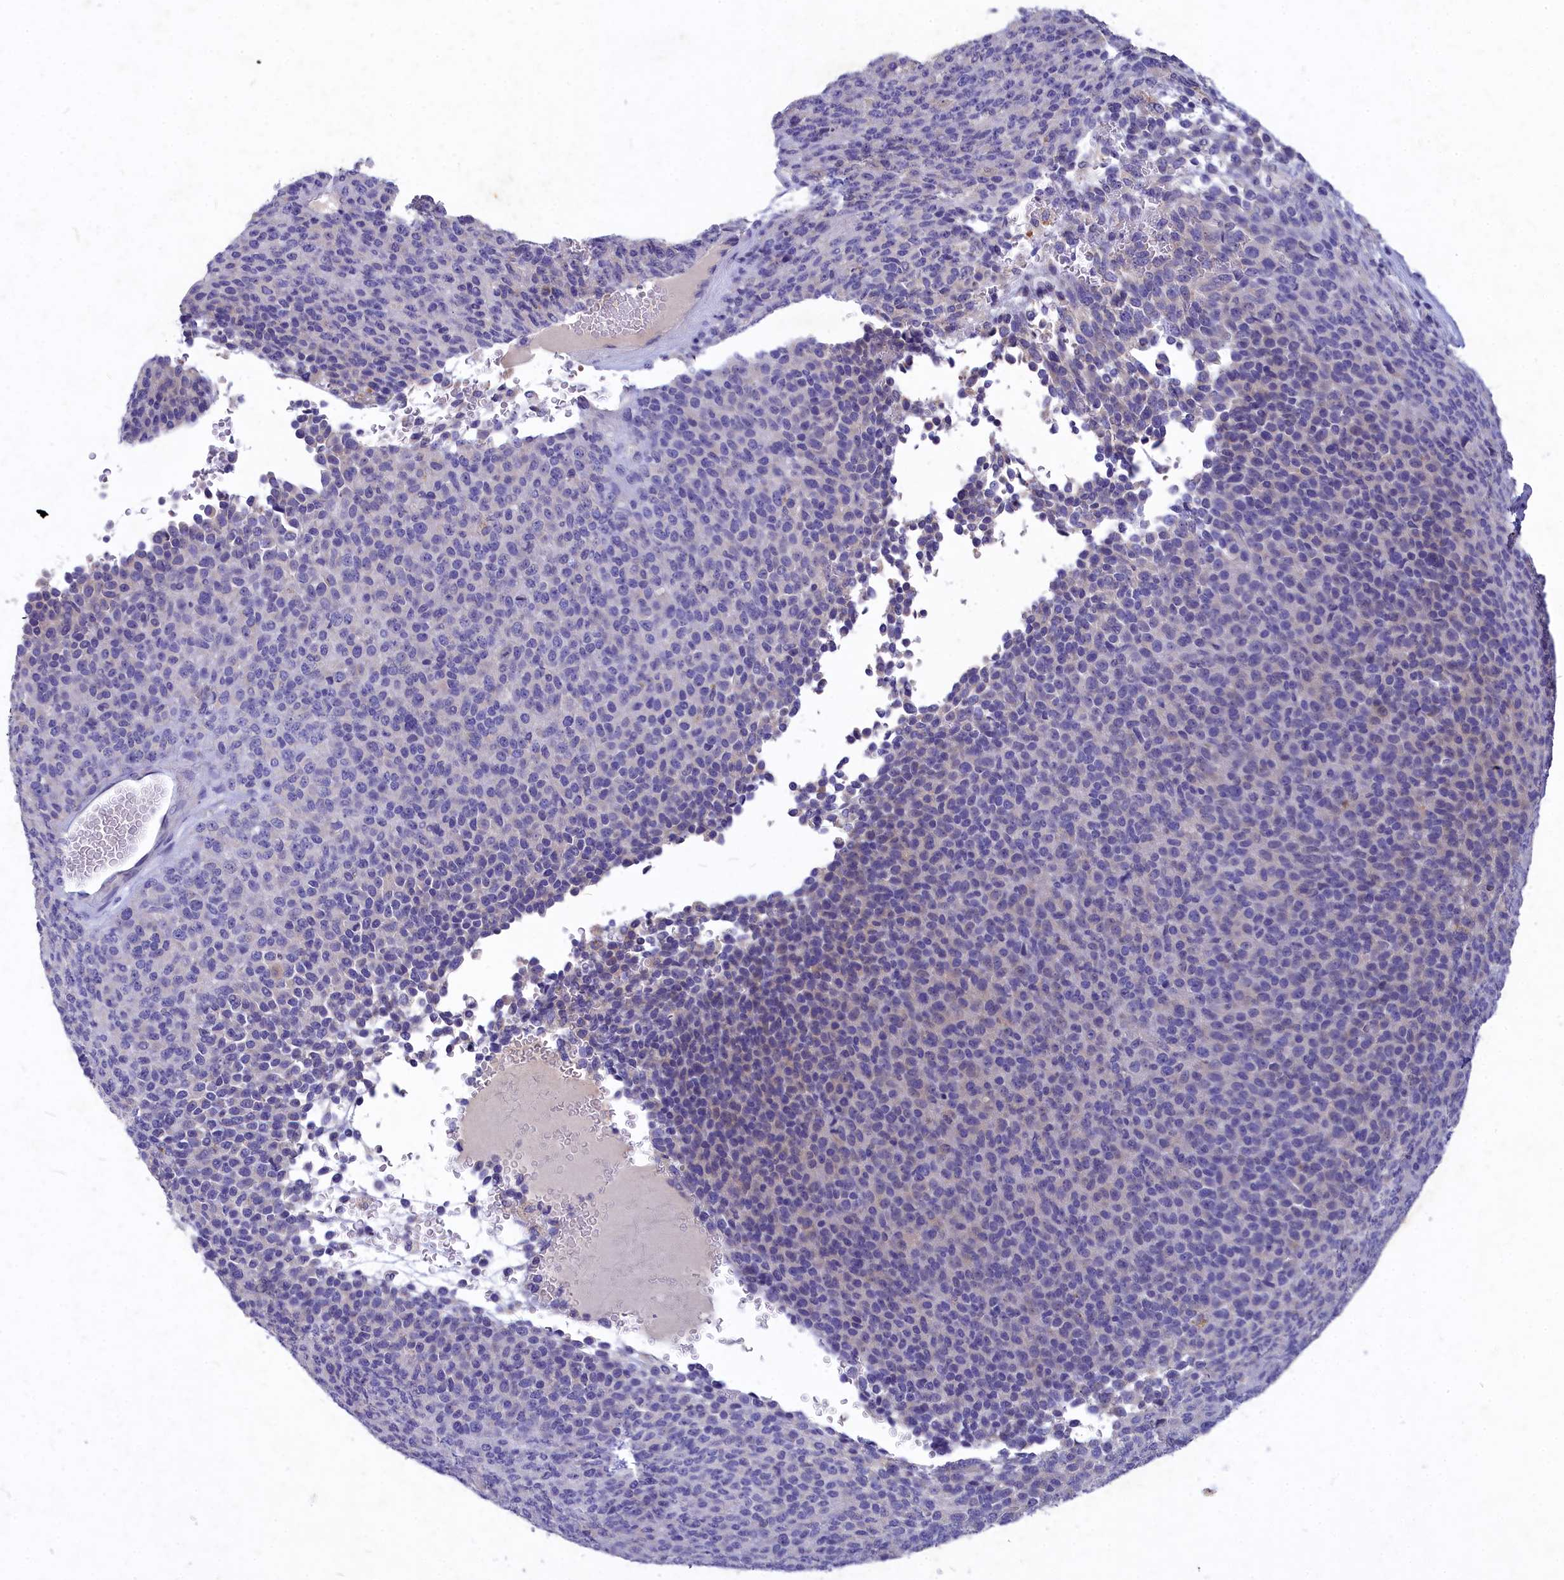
{"staining": {"intensity": "negative", "quantity": "none", "location": "none"}, "tissue": "melanoma", "cell_type": "Tumor cells", "image_type": "cancer", "snomed": [{"axis": "morphology", "description": "Malignant melanoma, Metastatic site"}, {"axis": "topography", "description": "Brain"}], "caption": "An image of malignant melanoma (metastatic site) stained for a protein reveals no brown staining in tumor cells.", "gene": "DEFB119", "patient": {"sex": "female", "age": 56}}